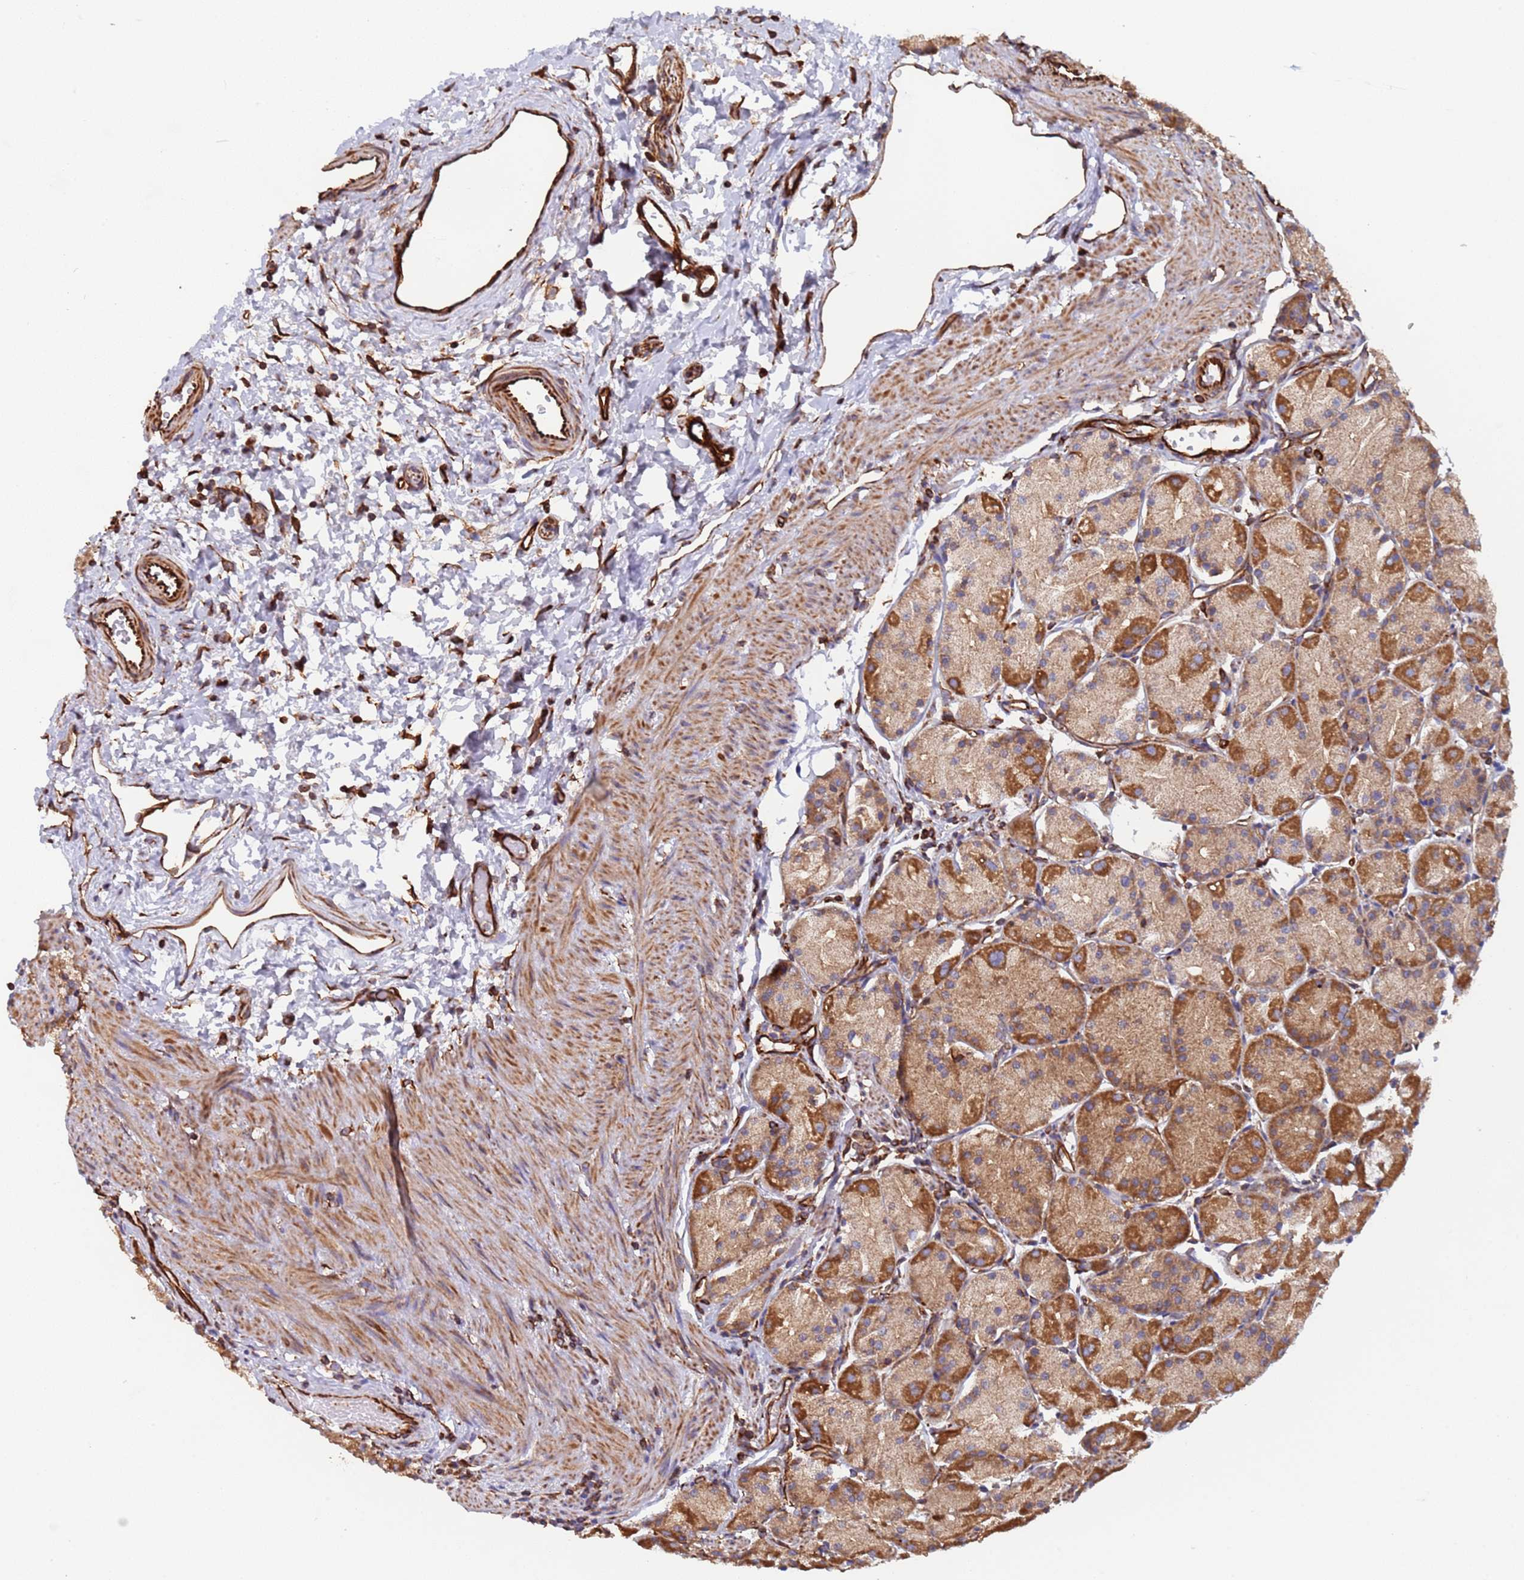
{"staining": {"intensity": "strong", "quantity": ">75%", "location": "cytoplasmic/membranous"}, "tissue": "stomach", "cell_type": "Glandular cells", "image_type": "normal", "snomed": [{"axis": "morphology", "description": "Normal tissue, NOS"}, {"axis": "topography", "description": "Stomach, upper"}], "caption": "Glandular cells reveal strong cytoplasmic/membranous positivity in approximately >75% of cells in unremarkable stomach. (DAB (3,3'-diaminobenzidine) IHC with brightfield microscopy, high magnification).", "gene": "NUDT12", "patient": {"sex": "male", "age": 47}}